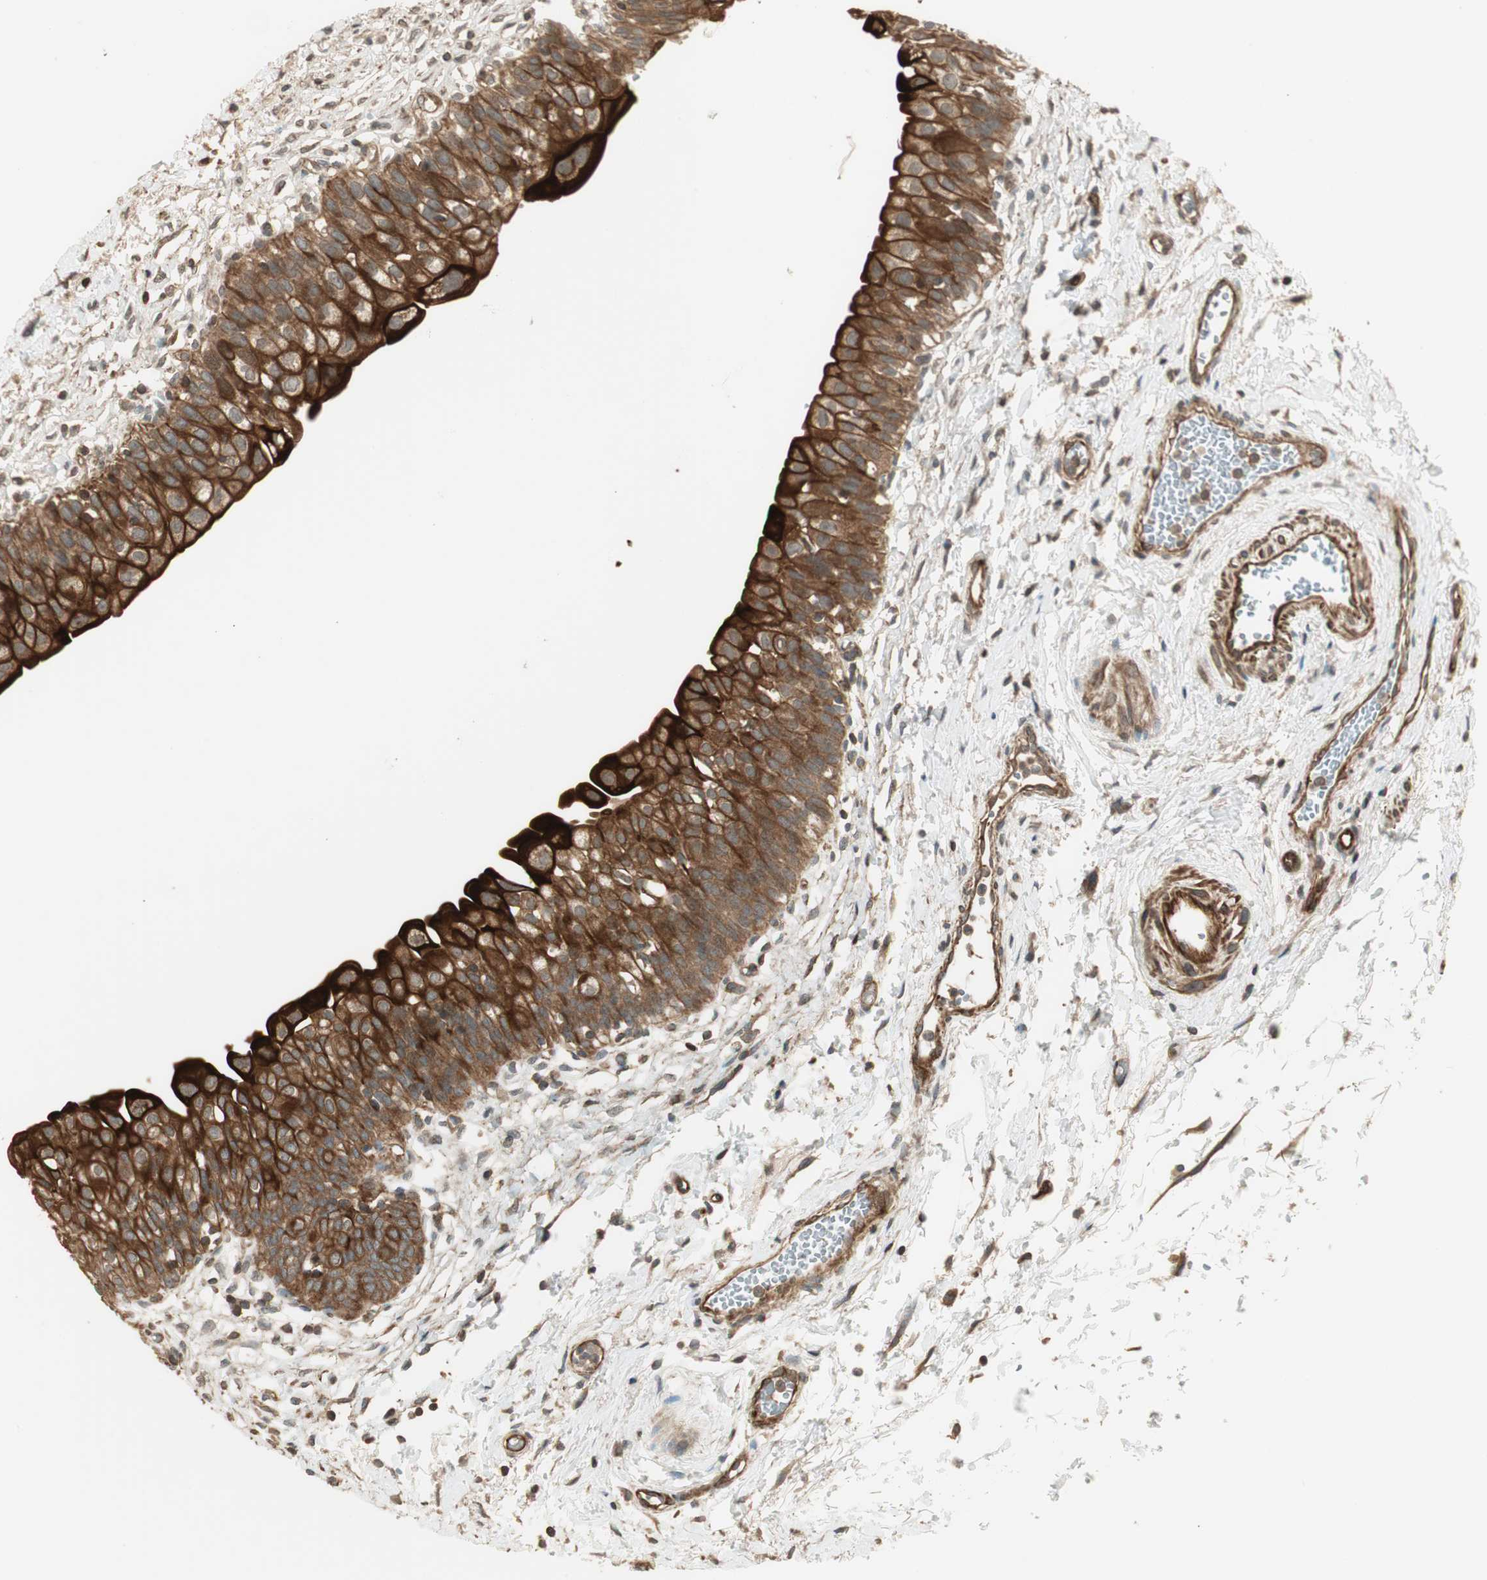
{"staining": {"intensity": "strong", "quantity": ">75%", "location": "cytoplasmic/membranous"}, "tissue": "urinary bladder", "cell_type": "Urothelial cells", "image_type": "normal", "snomed": [{"axis": "morphology", "description": "Normal tissue, NOS"}, {"axis": "topography", "description": "Urinary bladder"}], "caption": "Immunohistochemical staining of normal human urinary bladder displays >75% levels of strong cytoplasmic/membranous protein positivity in approximately >75% of urothelial cells.", "gene": "PFDN5", "patient": {"sex": "male", "age": 55}}